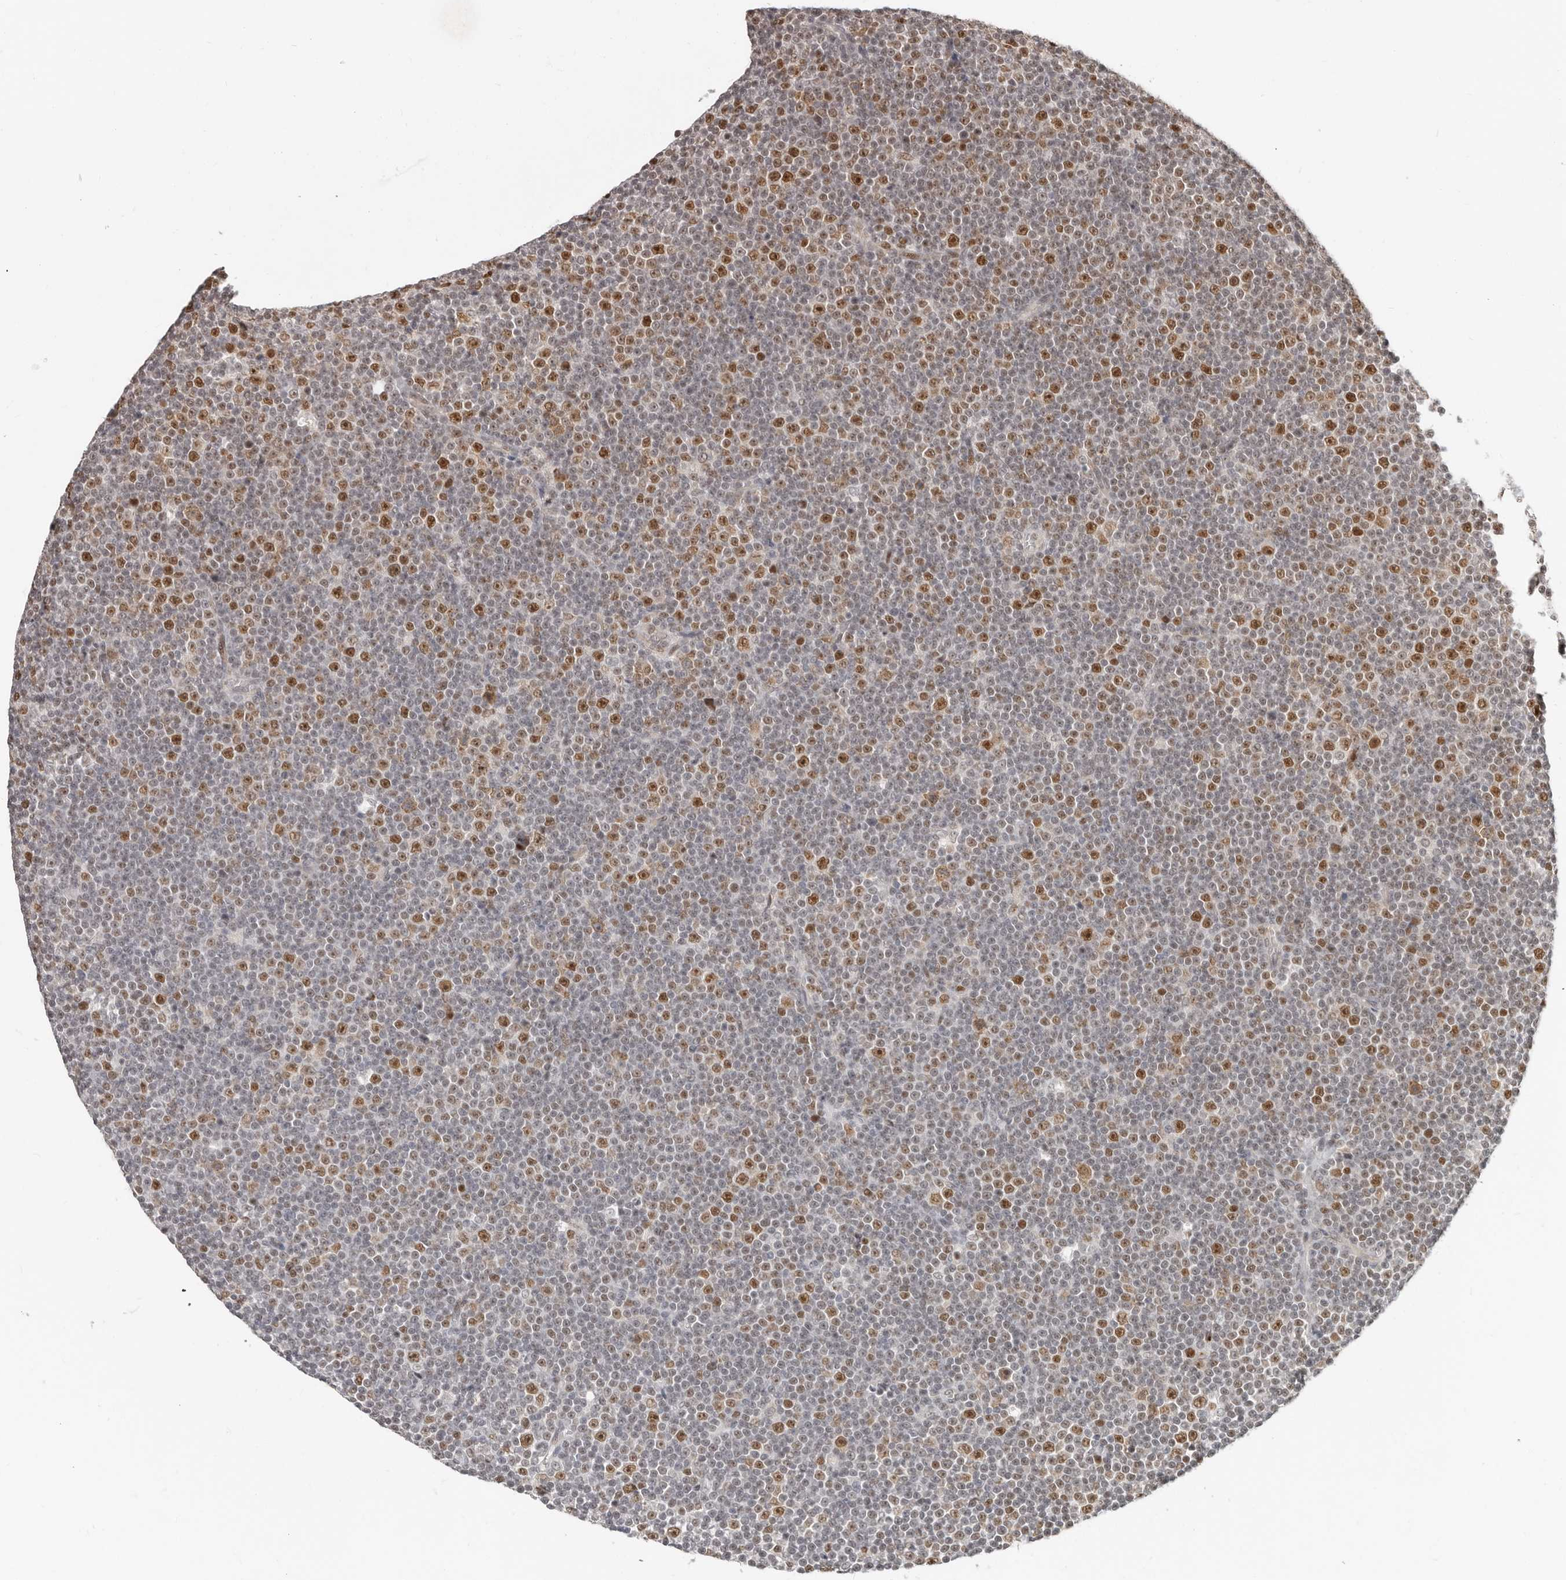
{"staining": {"intensity": "moderate", "quantity": "25%-75%", "location": "nuclear"}, "tissue": "lymphoma", "cell_type": "Tumor cells", "image_type": "cancer", "snomed": [{"axis": "morphology", "description": "Malignant lymphoma, non-Hodgkin's type, Low grade"}, {"axis": "topography", "description": "Lymph node"}], "caption": "Immunohistochemistry (IHC) photomicrograph of neoplastic tissue: lymphoma stained using IHC reveals medium levels of moderate protein expression localized specifically in the nuclear of tumor cells, appearing as a nuclear brown color.", "gene": "RFC2", "patient": {"sex": "female", "age": 67}}